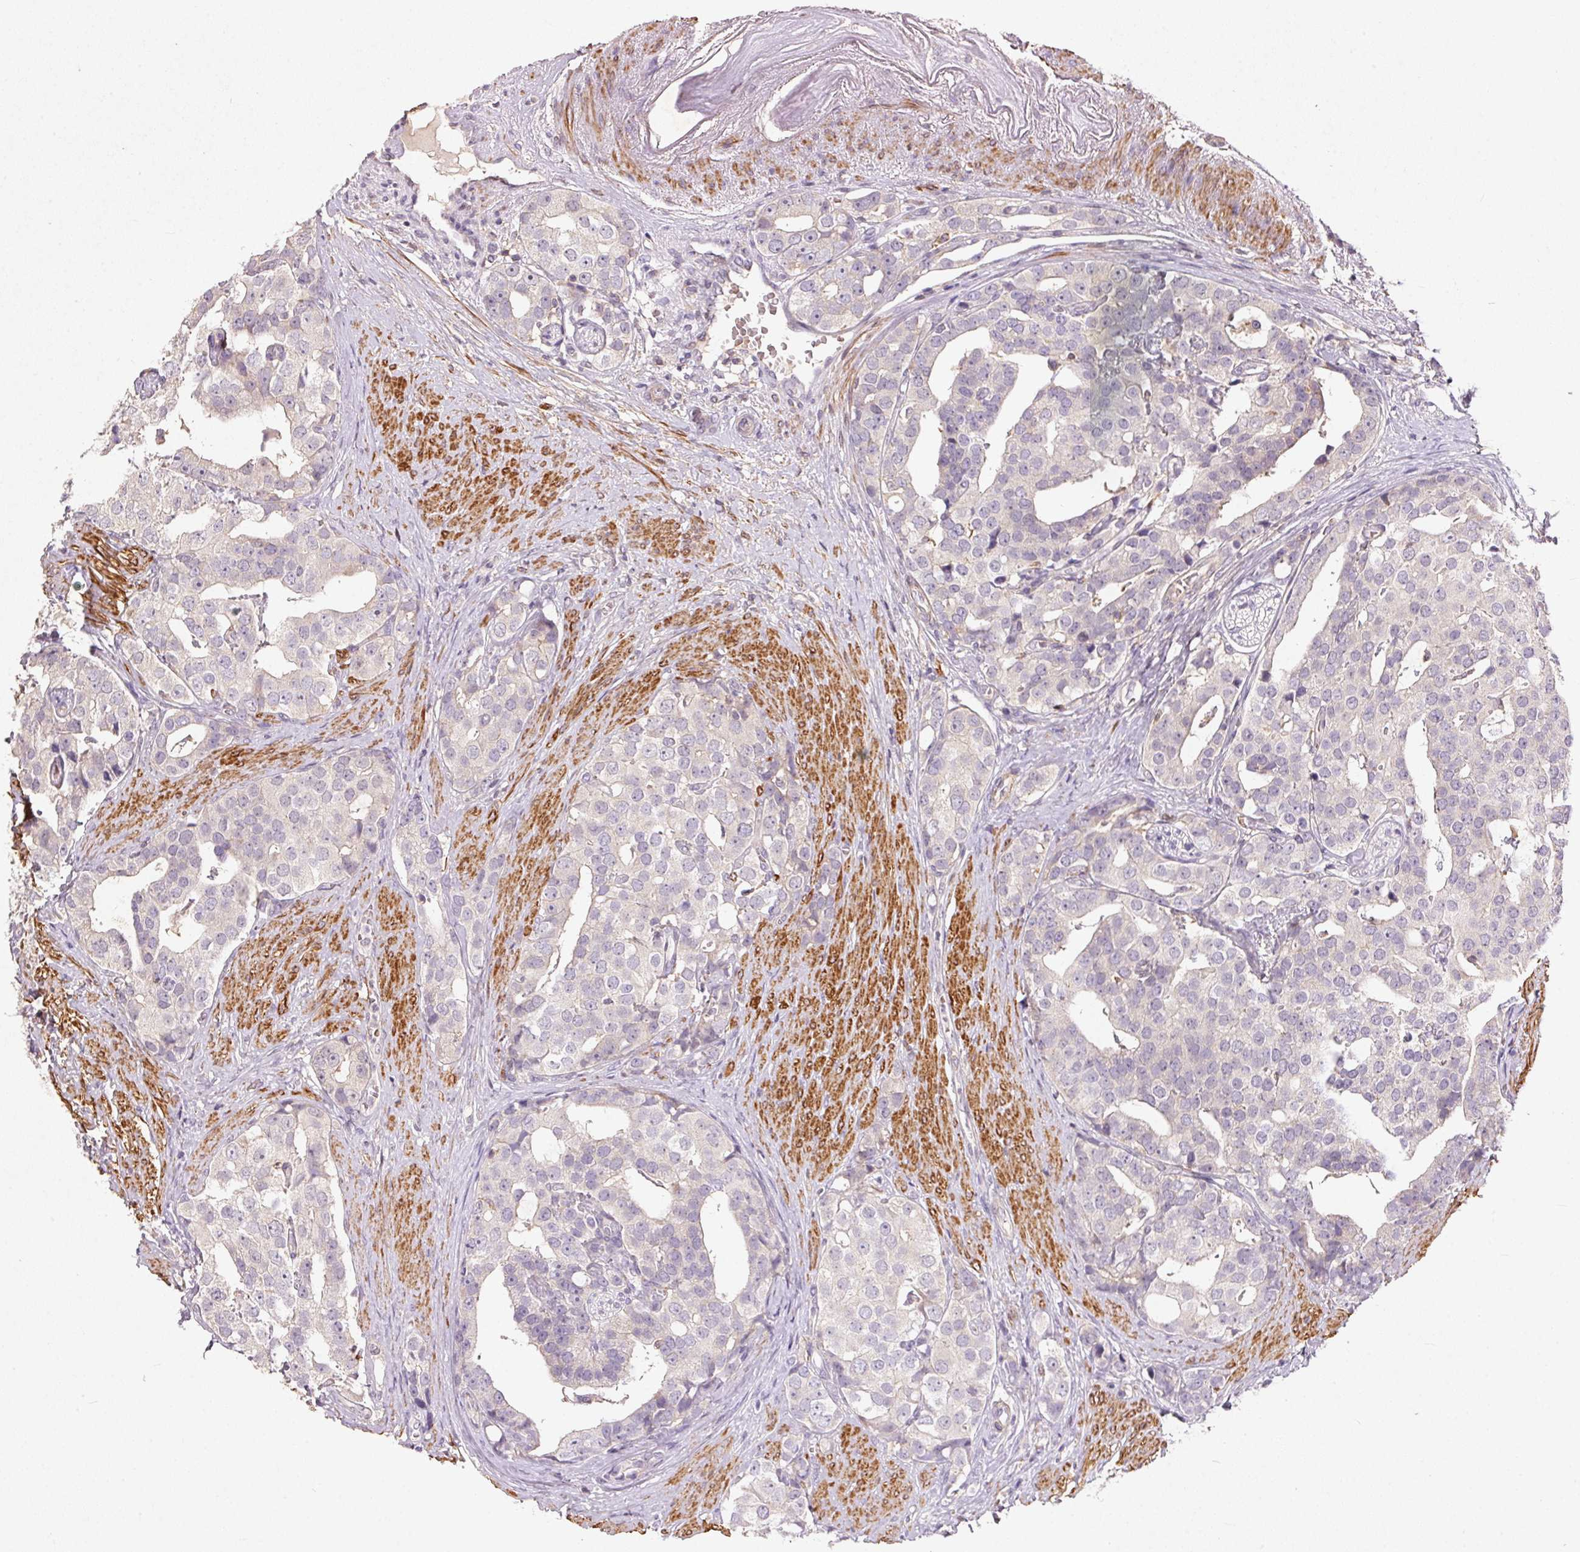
{"staining": {"intensity": "negative", "quantity": "none", "location": "none"}, "tissue": "prostate cancer", "cell_type": "Tumor cells", "image_type": "cancer", "snomed": [{"axis": "morphology", "description": "Adenocarcinoma, High grade"}, {"axis": "topography", "description": "Prostate"}], "caption": "Tumor cells show no significant protein positivity in prostate cancer (adenocarcinoma (high-grade)).", "gene": "KCNK15", "patient": {"sex": "male", "age": 71}}